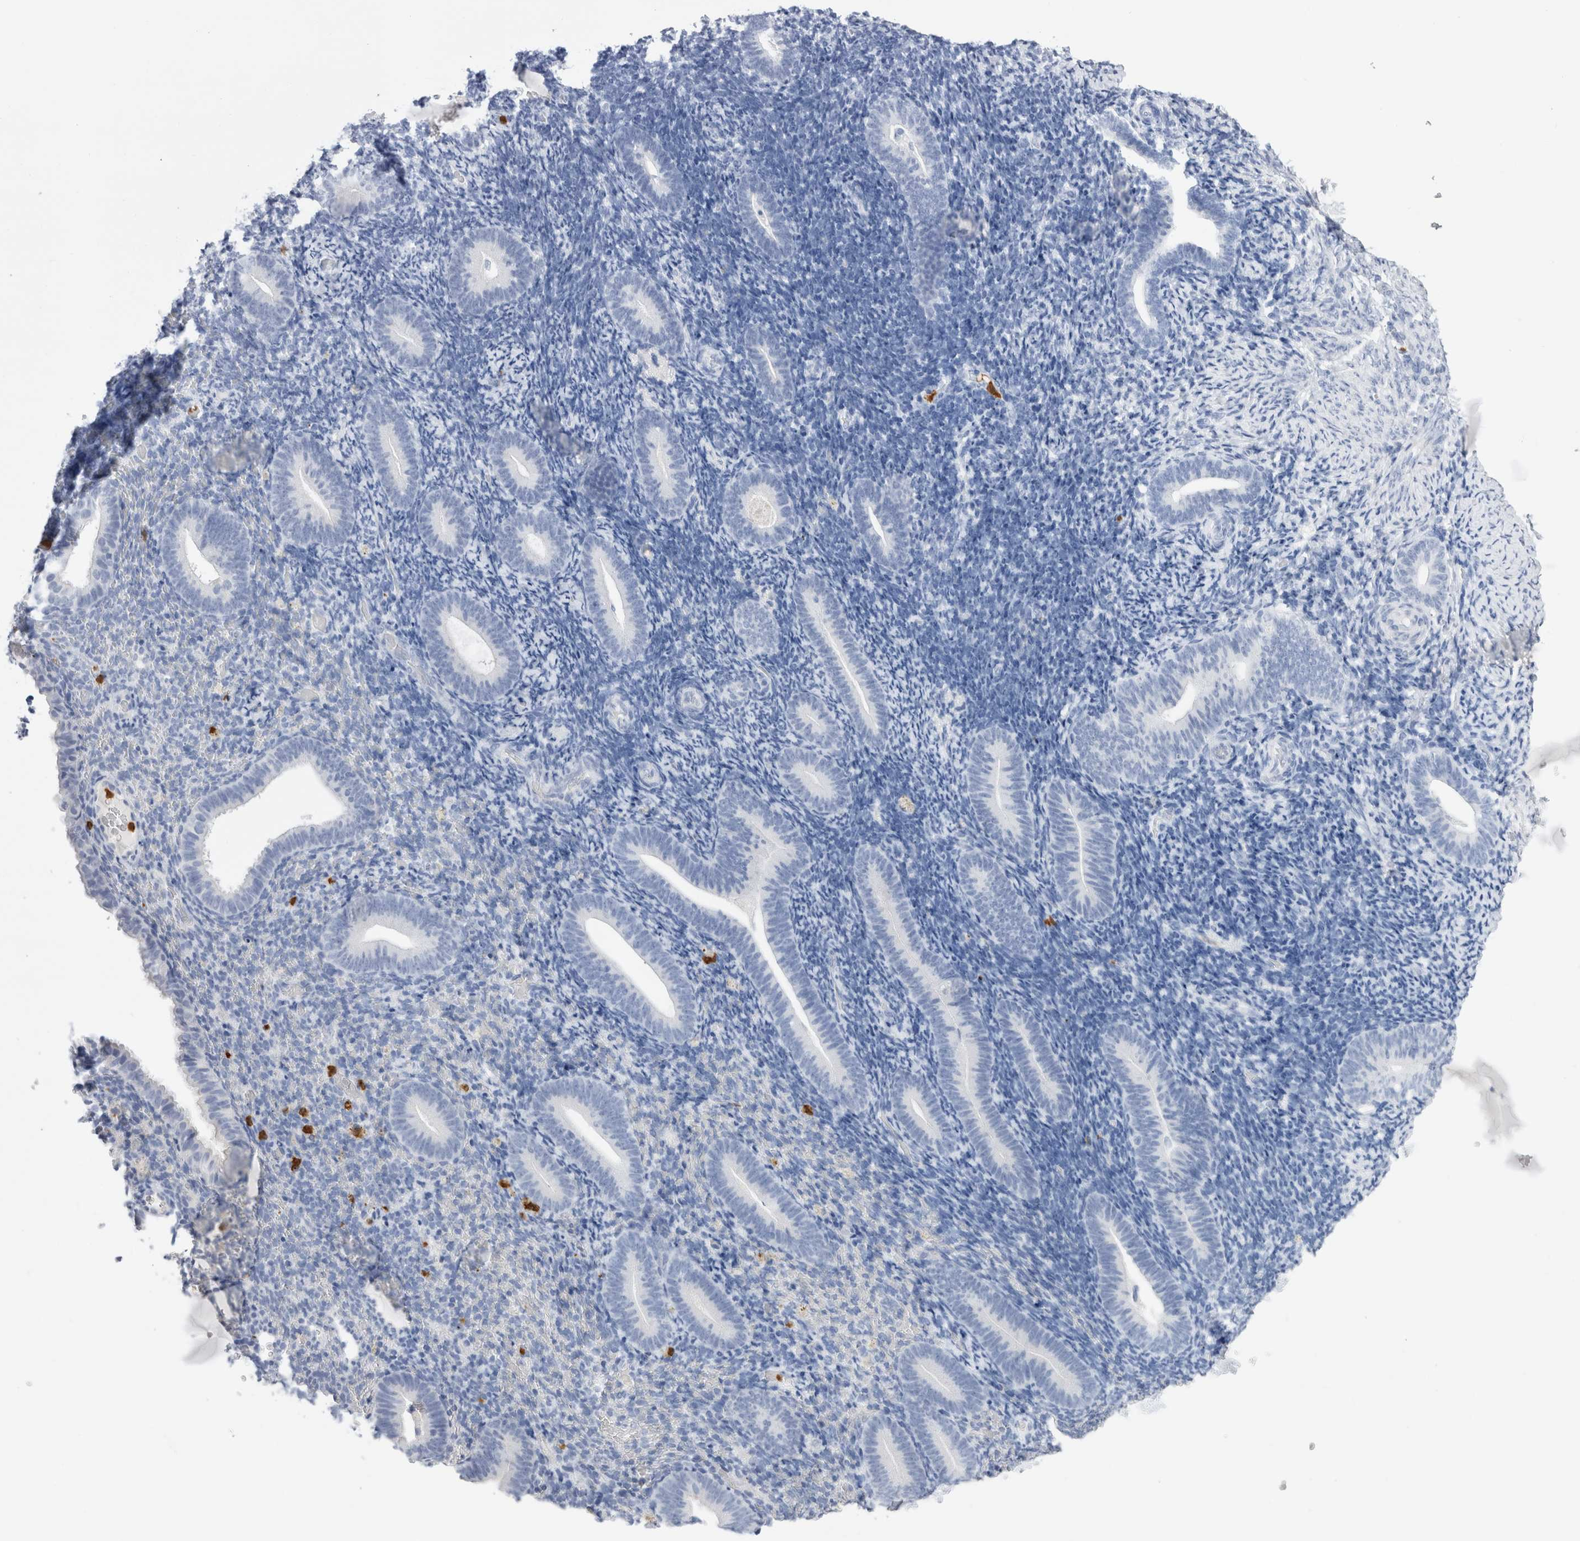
{"staining": {"intensity": "negative", "quantity": "none", "location": "none"}, "tissue": "endometrium", "cell_type": "Cells in endometrial stroma", "image_type": "normal", "snomed": [{"axis": "morphology", "description": "Normal tissue, NOS"}, {"axis": "topography", "description": "Endometrium"}], "caption": "Cells in endometrial stroma are negative for protein expression in benign human endometrium. The staining is performed using DAB brown chromogen with nuclei counter-stained in using hematoxylin.", "gene": "SLC10A5", "patient": {"sex": "female", "age": 51}}